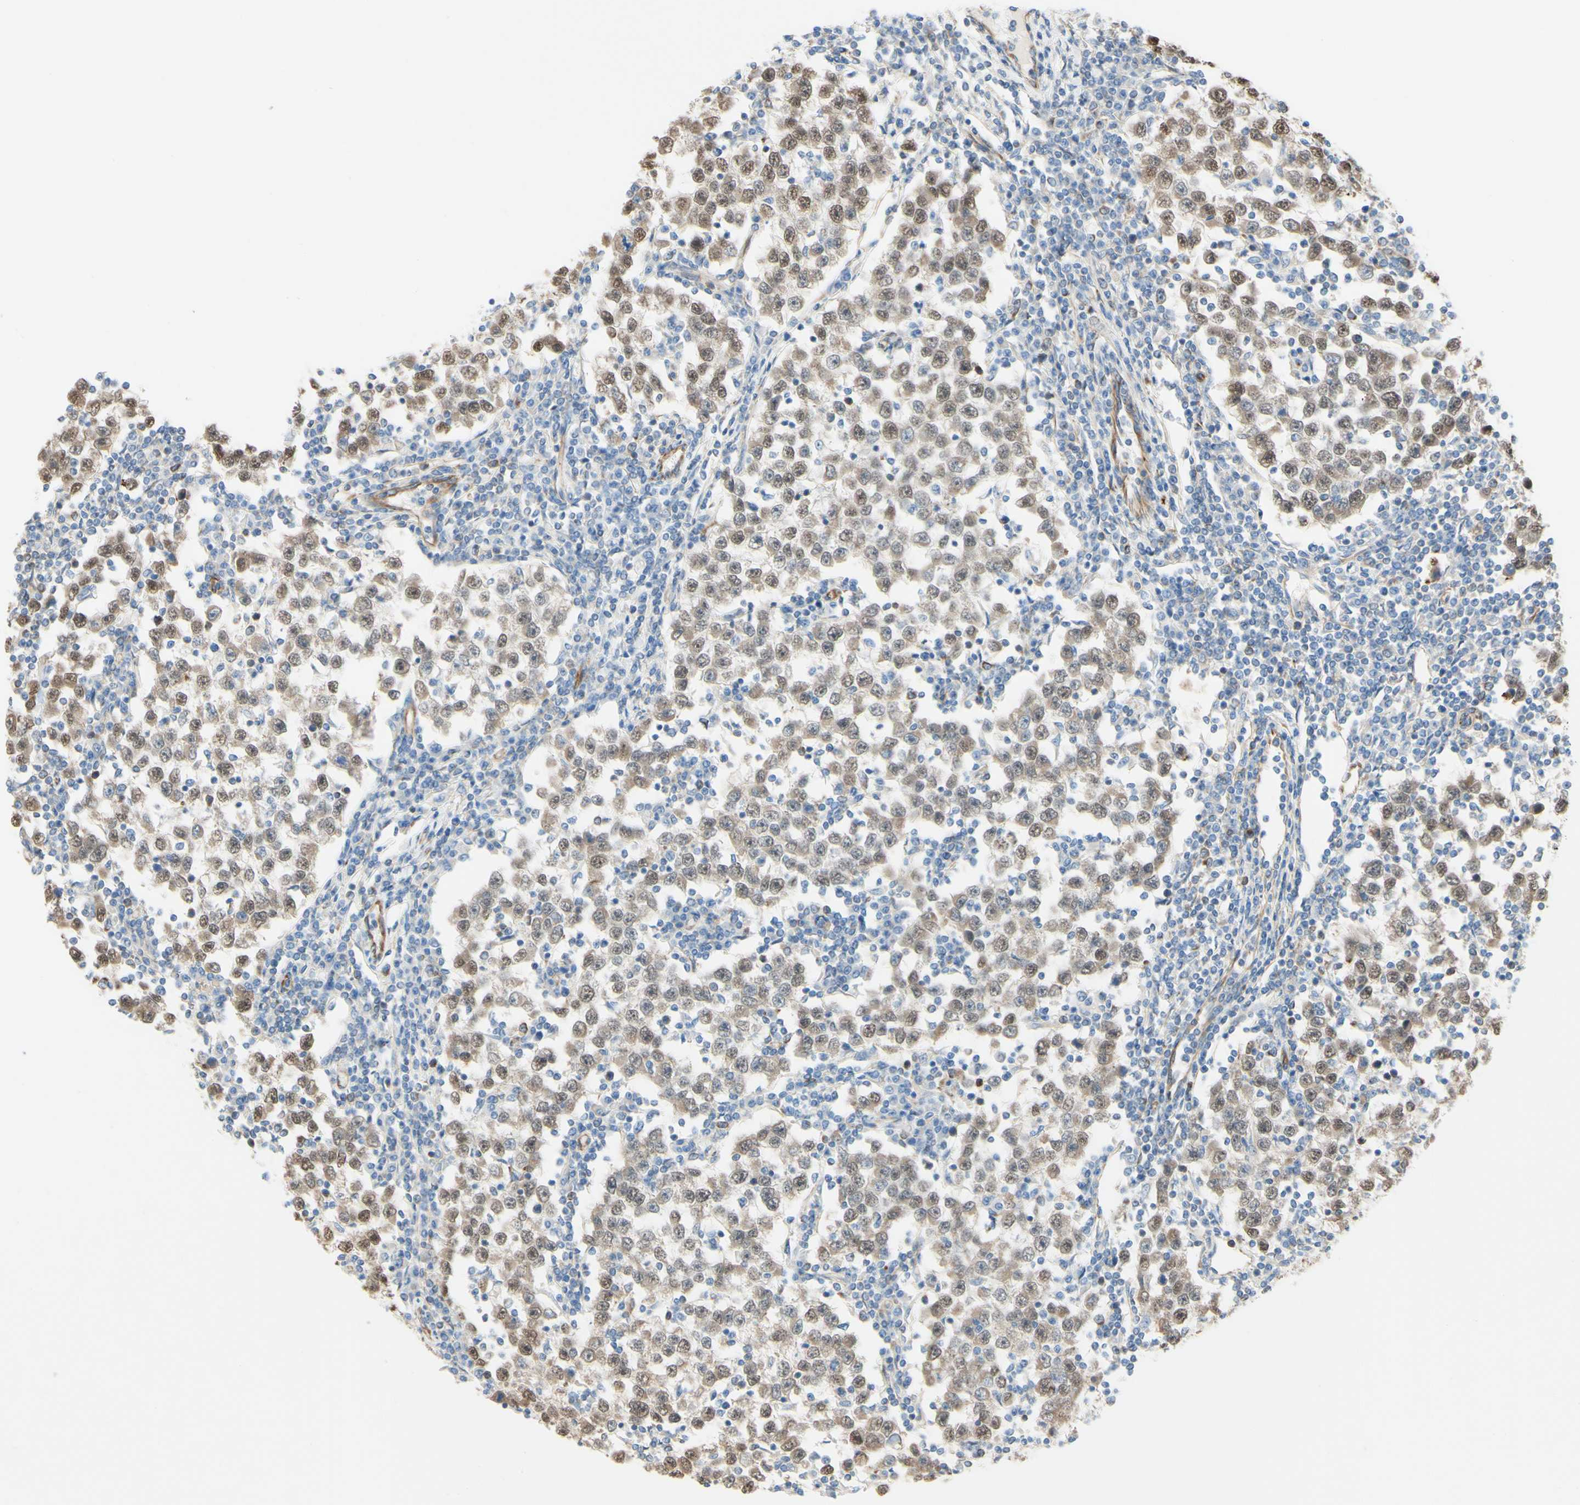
{"staining": {"intensity": "weak", "quantity": ">75%", "location": "cytoplasmic/membranous,nuclear"}, "tissue": "testis cancer", "cell_type": "Tumor cells", "image_type": "cancer", "snomed": [{"axis": "morphology", "description": "Seminoma, NOS"}, {"axis": "topography", "description": "Testis"}], "caption": "Testis cancer (seminoma) stained with a protein marker exhibits weak staining in tumor cells.", "gene": "ENDOD1", "patient": {"sex": "male", "age": 65}}